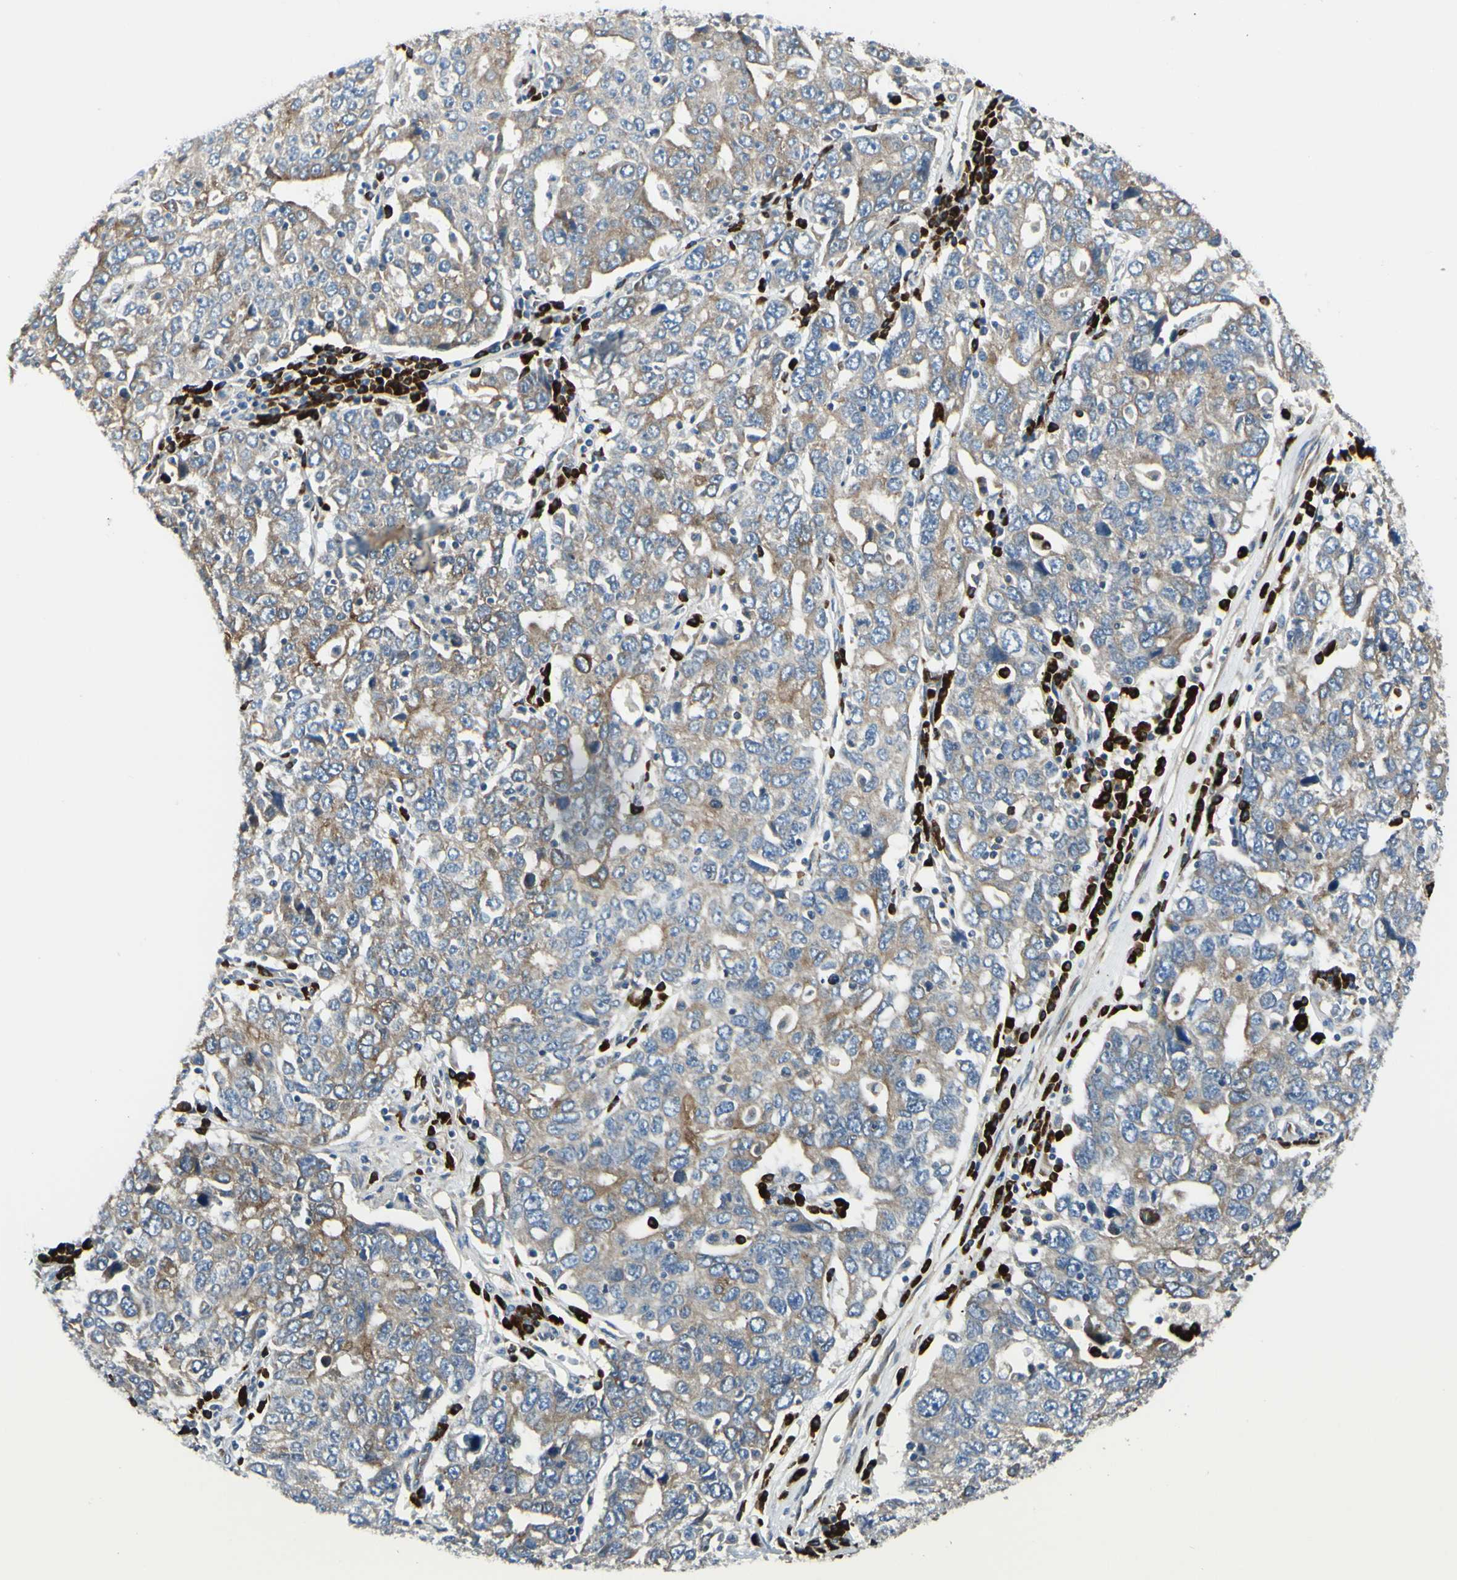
{"staining": {"intensity": "weak", "quantity": ">75%", "location": "cytoplasmic/membranous"}, "tissue": "ovarian cancer", "cell_type": "Tumor cells", "image_type": "cancer", "snomed": [{"axis": "morphology", "description": "Carcinoma, endometroid"}, {"axis": "topography", "description": "Ovary"}], "caption": "The histopathology image displays immunohistochemical staining of ovarian cancer. There is weak cytoplasmic/membranous expression is identified in approximately >75% of tumor cells. (DAB IHC with brightfield microscopy, high magnification).", "gene": "SELENOS", "patient": {"sex": "female", "age": 62}}